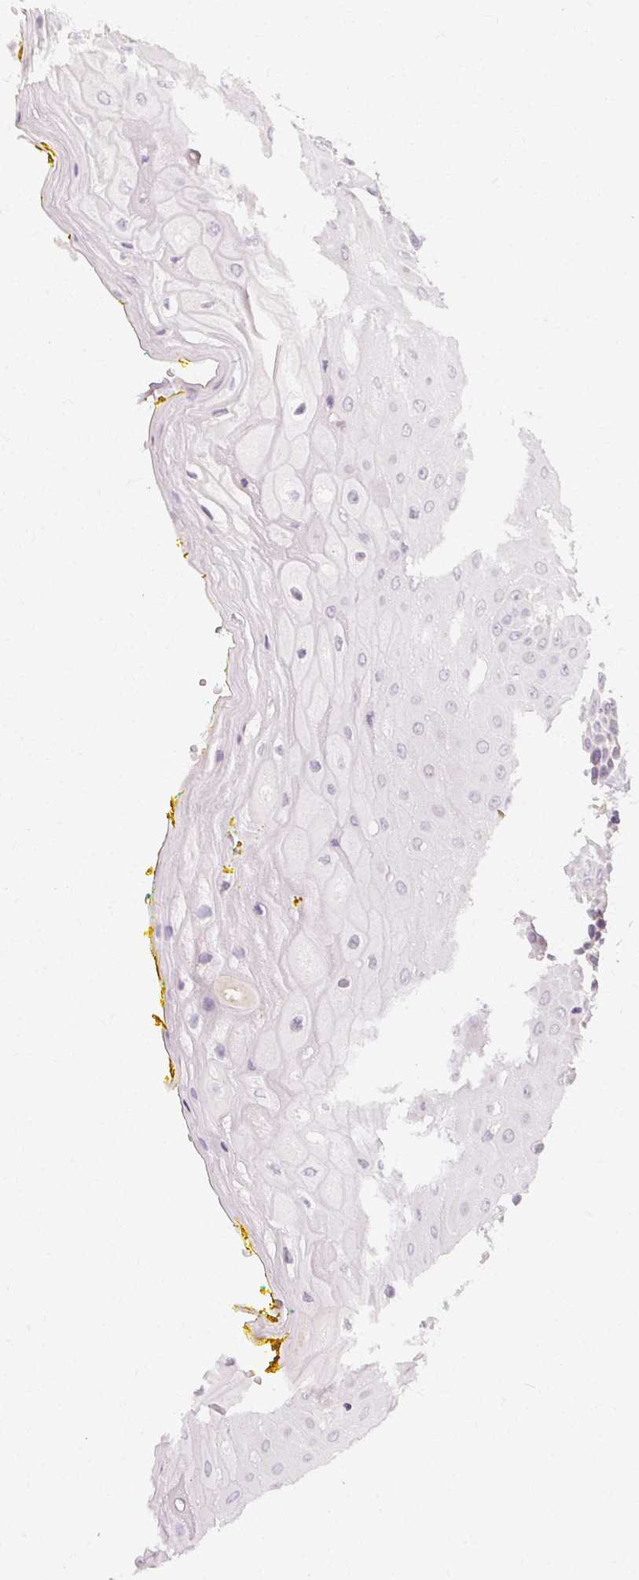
{"staining": {"intensity": "negative", "quantity": "none", "location": "none"}, "tissue": "oral mucosa", "cell_type": "Squamous epithelial cells", "image_type": "normal", "snomed": [{"axis": "morphology", "description": "Normal tissue, NOS"}, {"axis": "morphology", "description": "Squamous cell carcinoma, NOS"}, {"axis": "topography", "description": "Oral tissue"}, {"axis": "topography", "description": "Head-Neck"}], "caption": "Squamous epithelial cells are negative for protein expression in benign human oral mucosa. (Brightfield microscopy of DAB immunohistochemistry at high magnification).", "gene": "CLCNKA", "patient": {"sex": "female", "age": 70}}